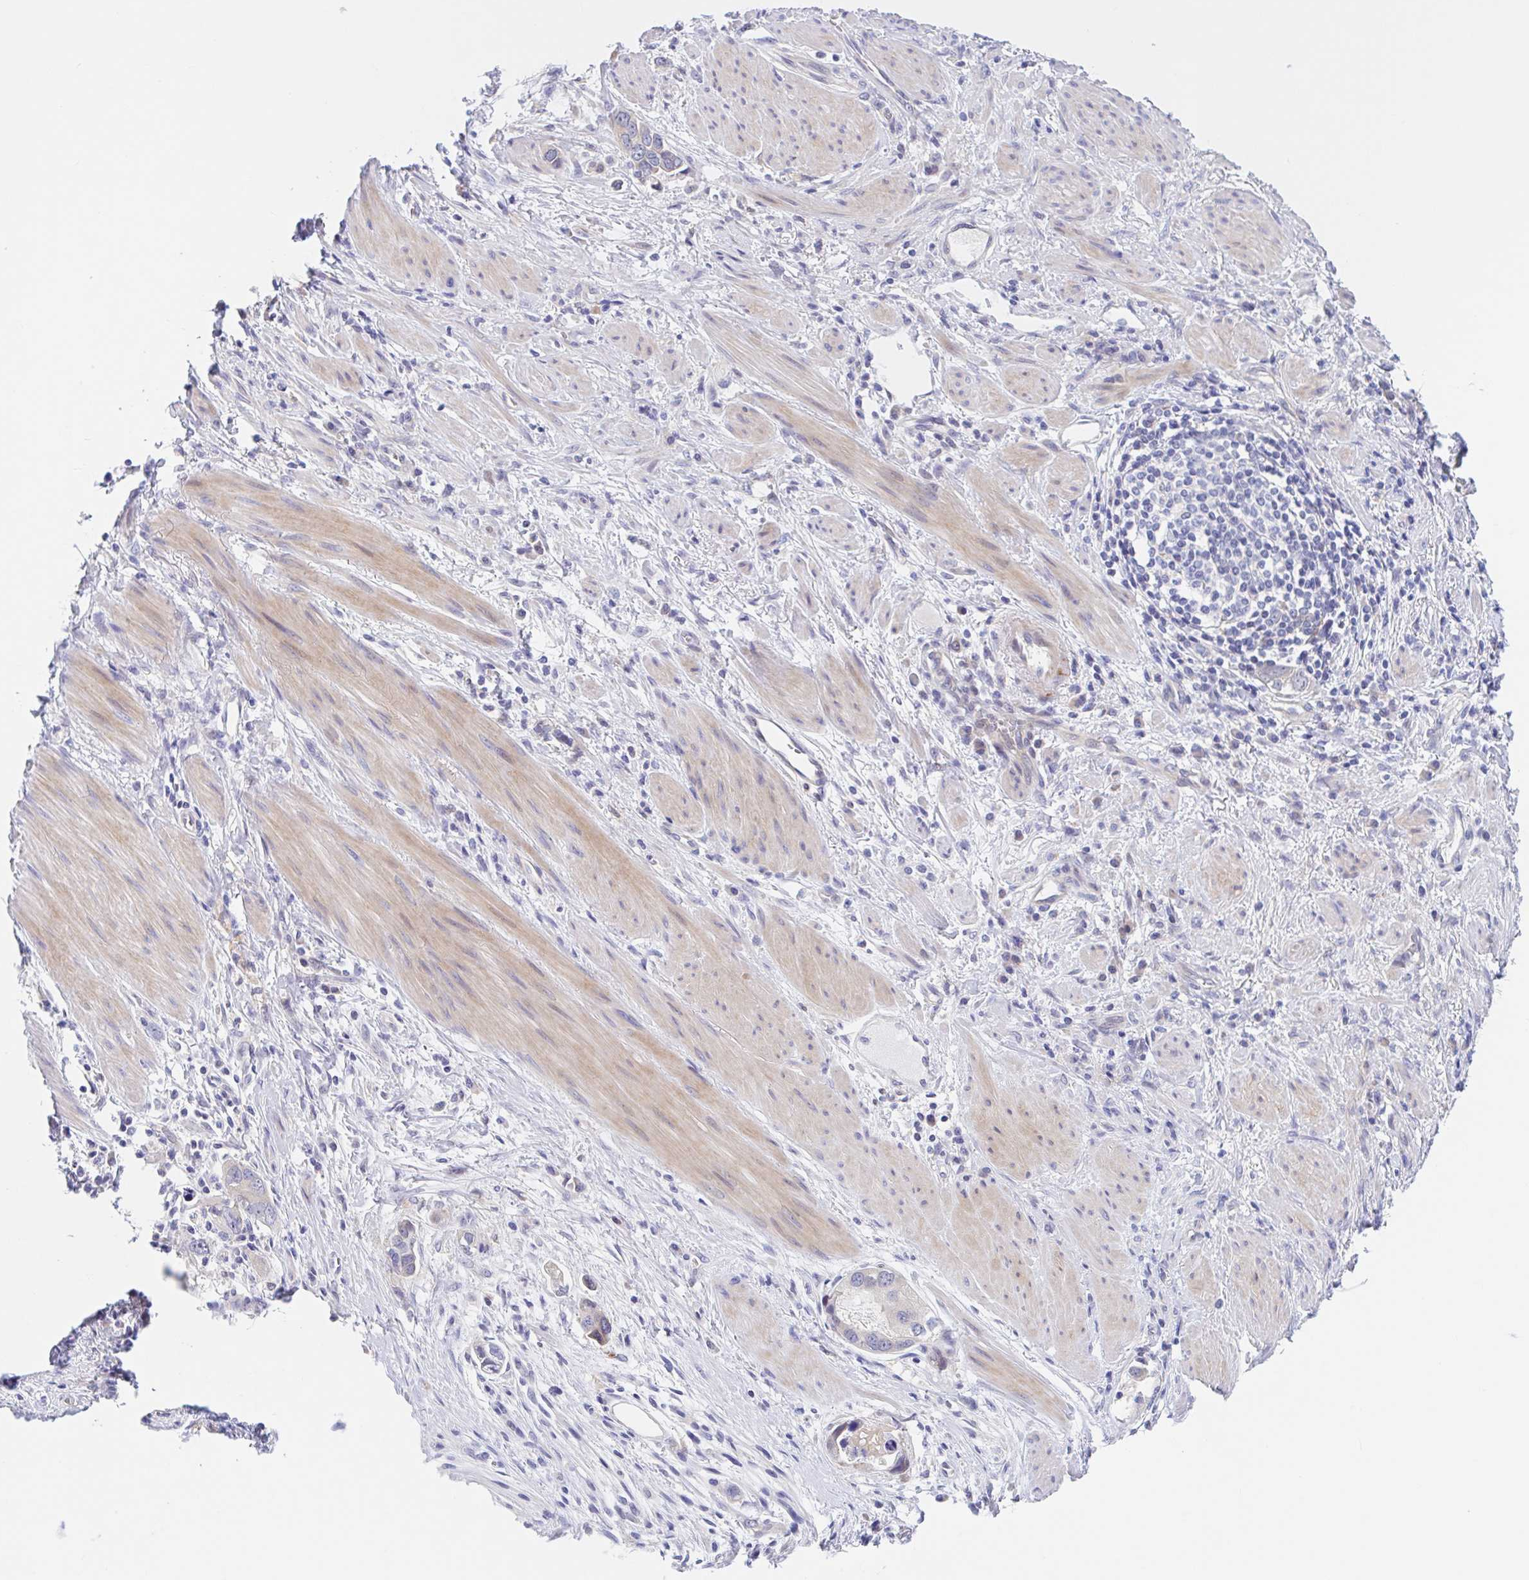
{"staining": {"intensity": "negative", "quantity": "none", "location": "none"}, "tissue": "stomach cancer", "cell_type": "Tumor cells", "image_type": "cancer", "snomed": [{"axis": "morphology", "description": "Adenocarcinoma, NOS"}, {"axis": "topography", "description": "Stomach, lower"}], "caption": "This is an immunohistochemistry (IHC) image of stomach cancer (adenocarcinoma). There is no positivity in tumor cells.", "gene": "TMEM86A", "patient": {"sex": "female", "age": 93}}